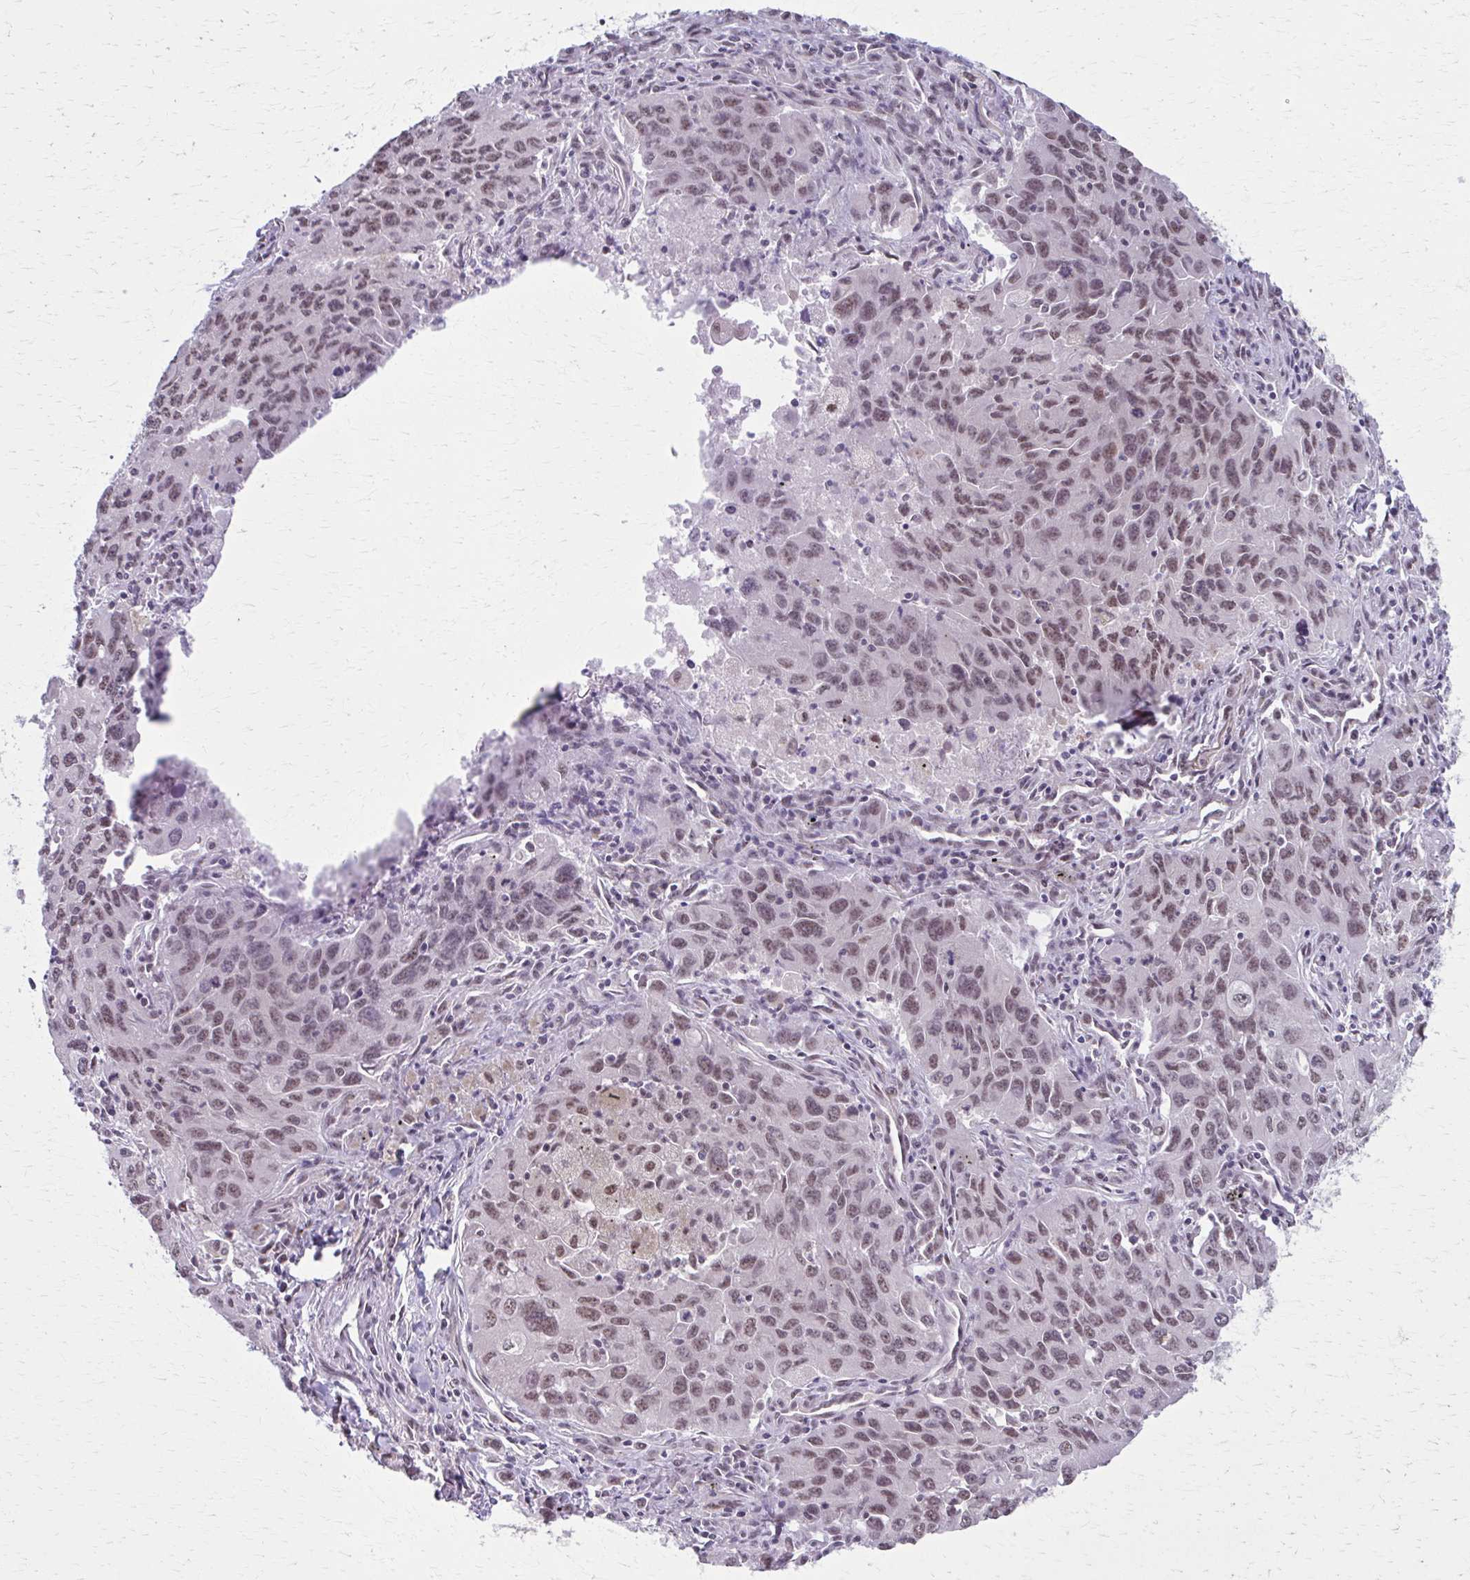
{"staining": {"intensity": "weak", "quantity": "25%-75%", "location": "nuclear"}, "tissue": "lung cancer", "cell_type": "Tumor cells", "image_type": "cancer", "snomed": [{"axis": "morphology", "description": "Adenocarcinoma, NOS"}, {"axis": "morphology", "description": "Adenocarcinoma, metastatic, NOS"}, {"axis": "topography", "description": "Lymph node"}, {"axis": "topography", "description": "Lung"}], "caption": "Lung cancer (adenocarcinoma) was stained to show a protein in brown. There is low levels of weak nuclear staining in approximately 25%-75% of tumor cells.", "gene": "SETBP1", "patient": {"sex": "female", "age": 42}}